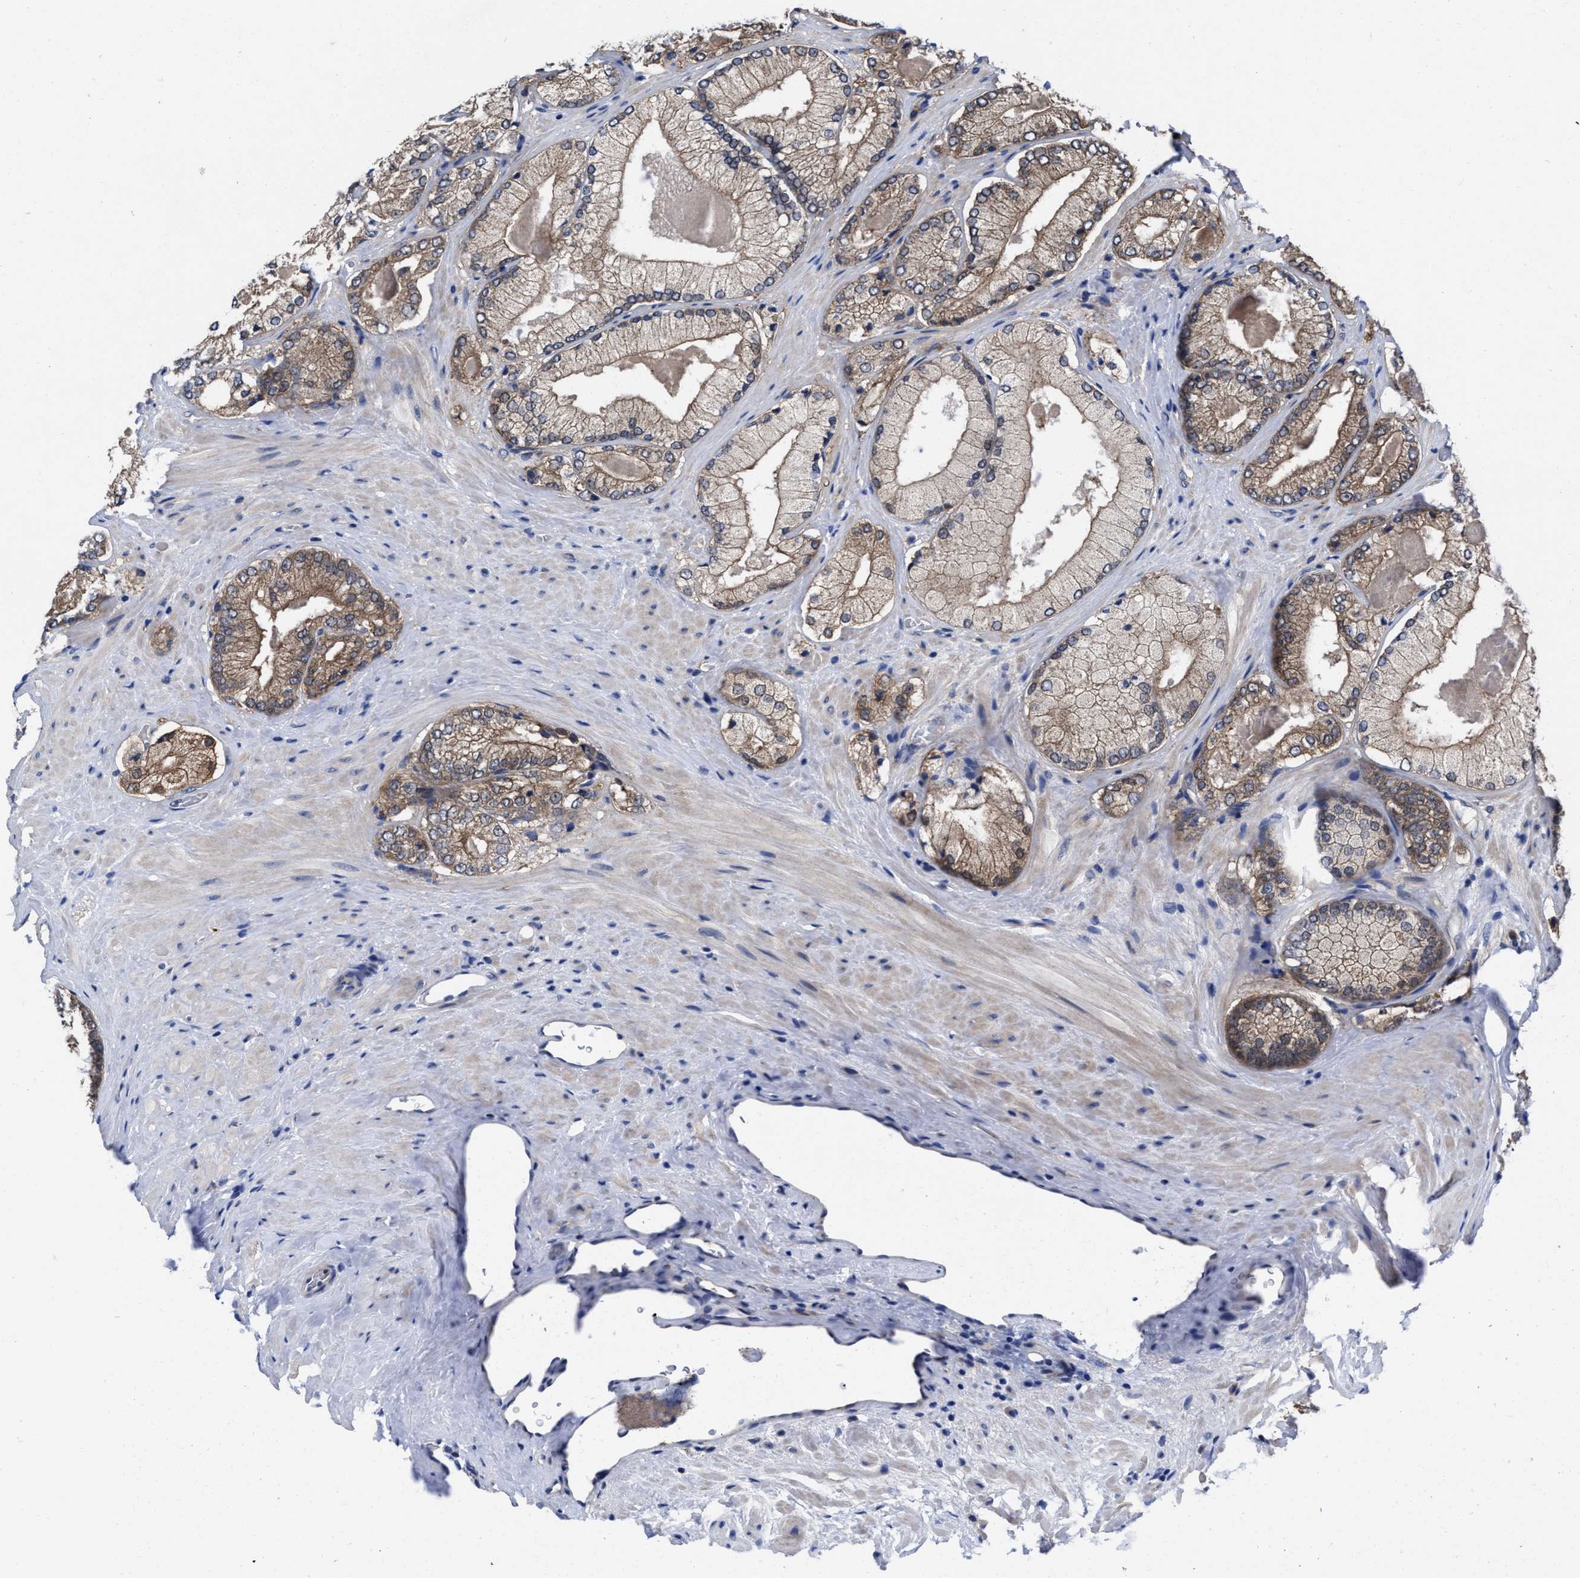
{"staining": {"intensity": "moderate", "quantity": ">75%", "location": "cytoplasmic/membranous"}, "tissue": "prostate cancer", "cell_type": "Tumor cells", "image_type": "cancer", "snomed": [{"axis": "morphology", "description": "Adenocarcinoma, Low grade"}, {"axis": "topography", "description": "Prostate"}], "caption": "Human prostate cancer (adenocarcinoma (low-grade)) stained for a protein (brown) demonstrates moderate cytoplasmic/membranous positive staining in about >75% of tumor cells.", "gene": "TXNDC17", "patient": {"sex": "male", "age": 65}}